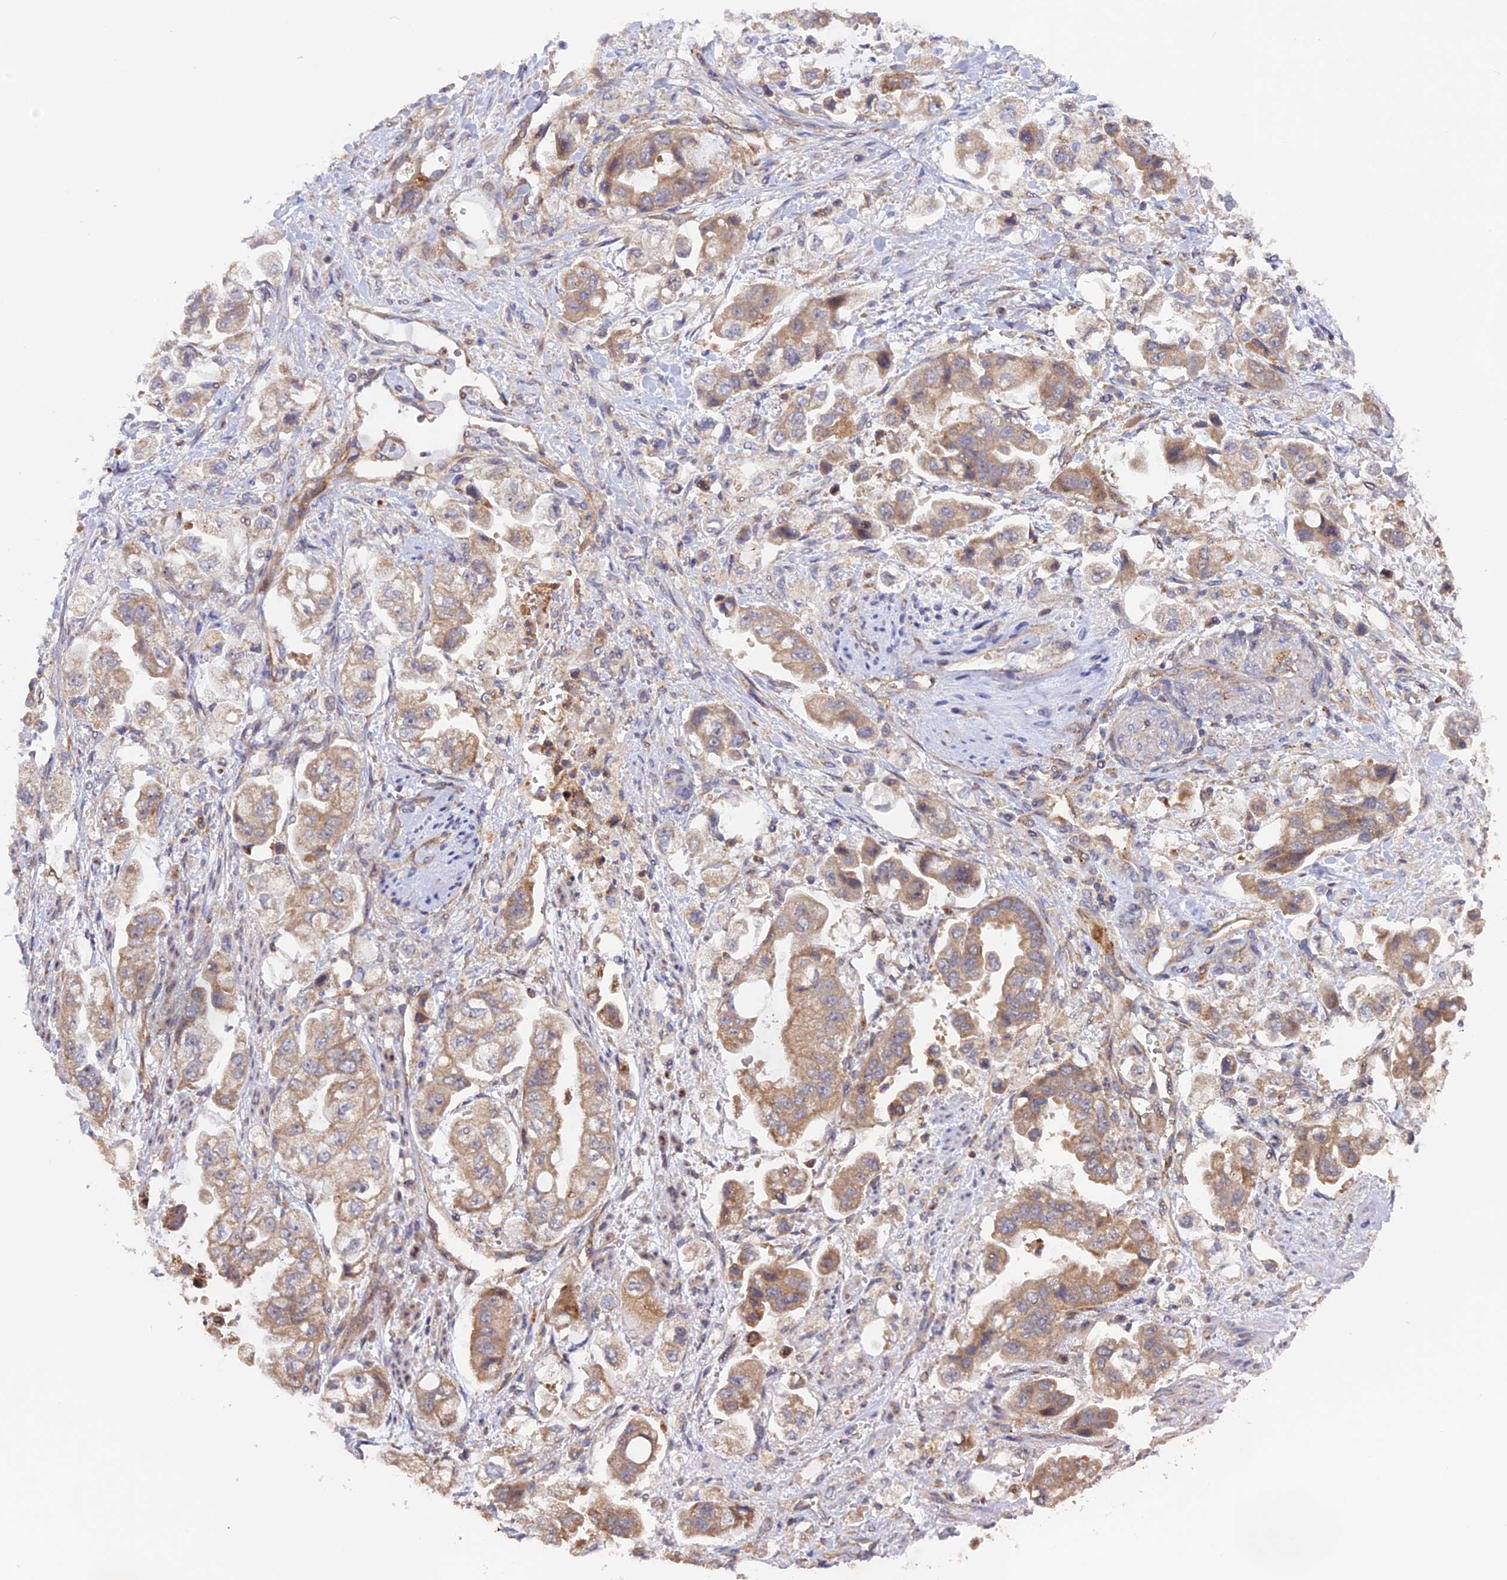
{"staining": {"intensity": "moderate", "quantity": ">75%", "location": "cytoplasmic/membranous"}, "tissue": "stomach cancer", "cell_type": "Tumor cells", "image_type": "cancer", "snomed": [{"axis": "morphology", "description": "Adenocarcinoma, NOS"}, {"axis": "topography", "description": "Stomach"}], "caption": "Immunohistochemical staining of stomach cancer (adenocarcinoma) reveals medium levels of moderate cytoplasmic/membranous protein staining in approximately >75% of tumor cells.", "gene": "FERMT1", "patient": {"sex": "male", "age": 62}}